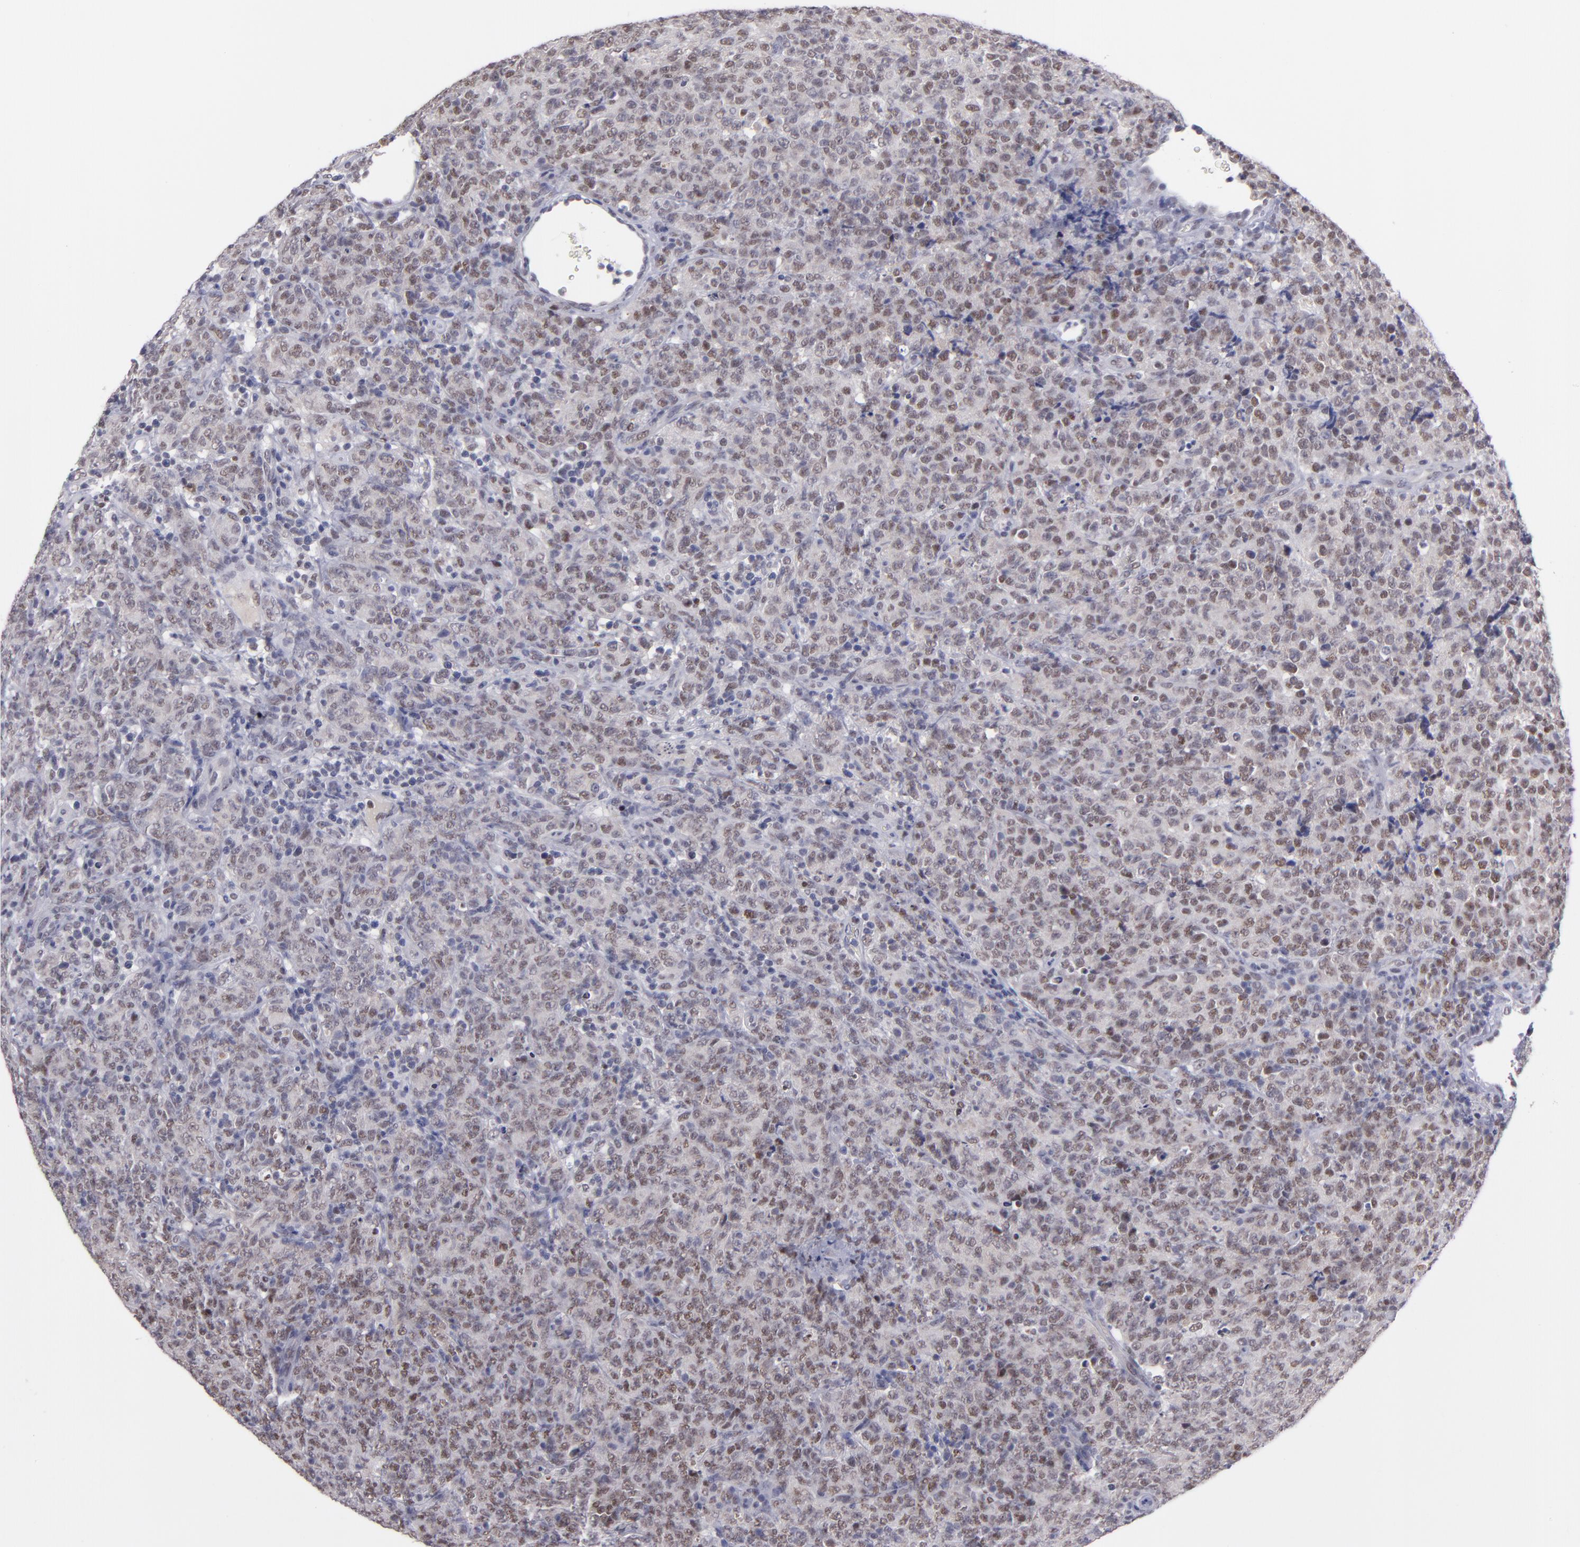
{"staining": {"intensity": "weak", "quantity": "25%-75%", "location": "nuclear"}, "tissue": "lymphoma", "cell_type": "Tumor cells", "image_type": "cancer", "snomed": [{"axis": "morphology", "description": "Malignant lymphoma, non-Hodgkin's type, High grade"}, {"axis": "topography", "description": "Tonsil"}], "caption": "Protein staining displays weak nuclear expression in approximately 25%-75% of tumor cells in high-grade malignant lymphoma, non-Hodgkin's type.", "gene": "OTUB2", "patient": {"sex": "female", "age": 36}}